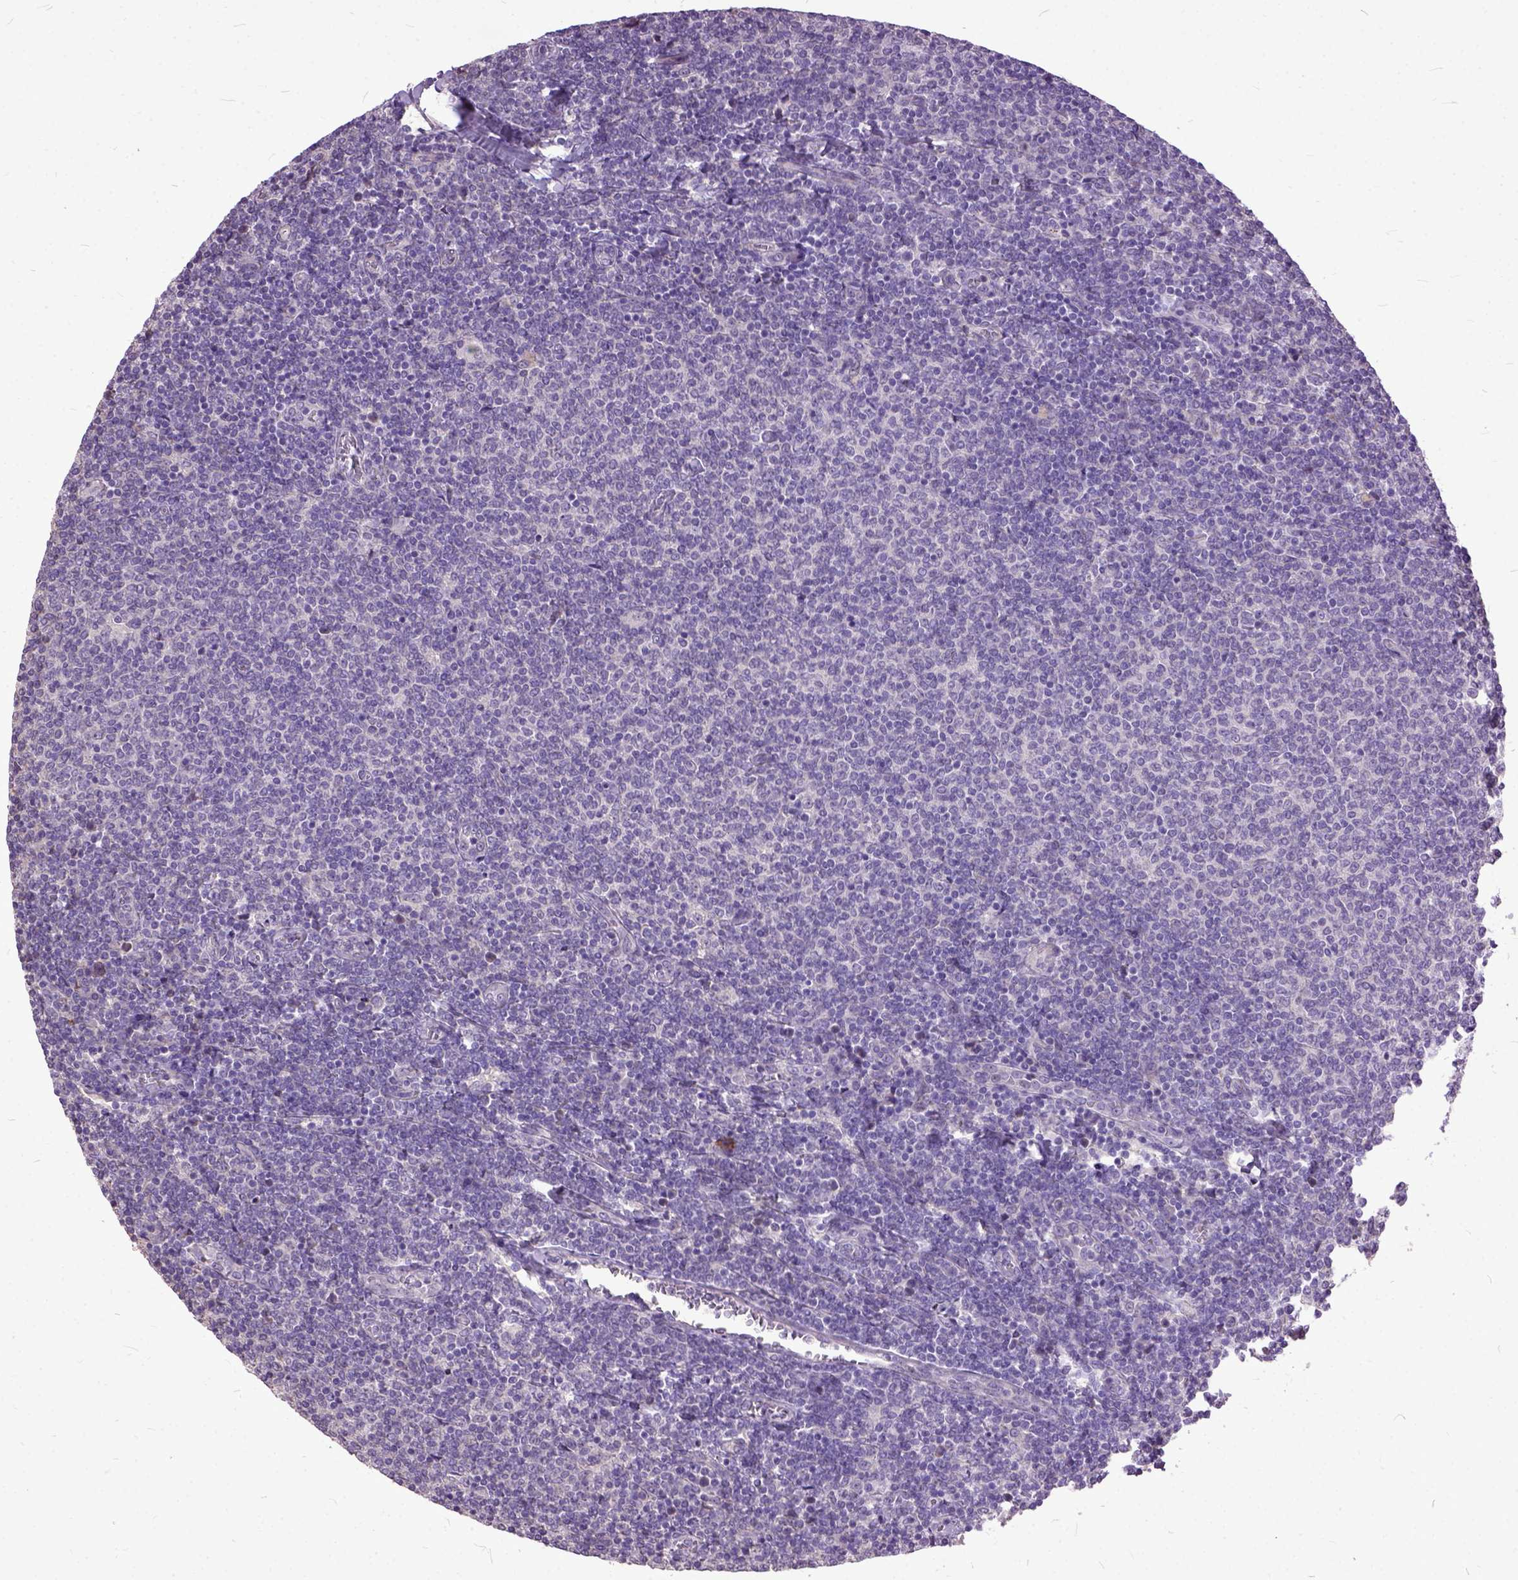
{"staining": {"intensity": "negative", "quantity": "none", "location": "none"}, "tissue": "lymphoma", "cell_type": "Tumor cells", "image_type": "cancer", "snomed": [{"axis": "morphology", "description": "Malignant lymphoma, non-Hodgkin's type, Low grade"}, {"axis": "topography", "description": "Lymph node"}], "caption": "Lymphoma stained for a protein using IHC exhibits no positivity tumor cells.", "gene": "AREG", "patient": {"sex": "male", "age": 52}}